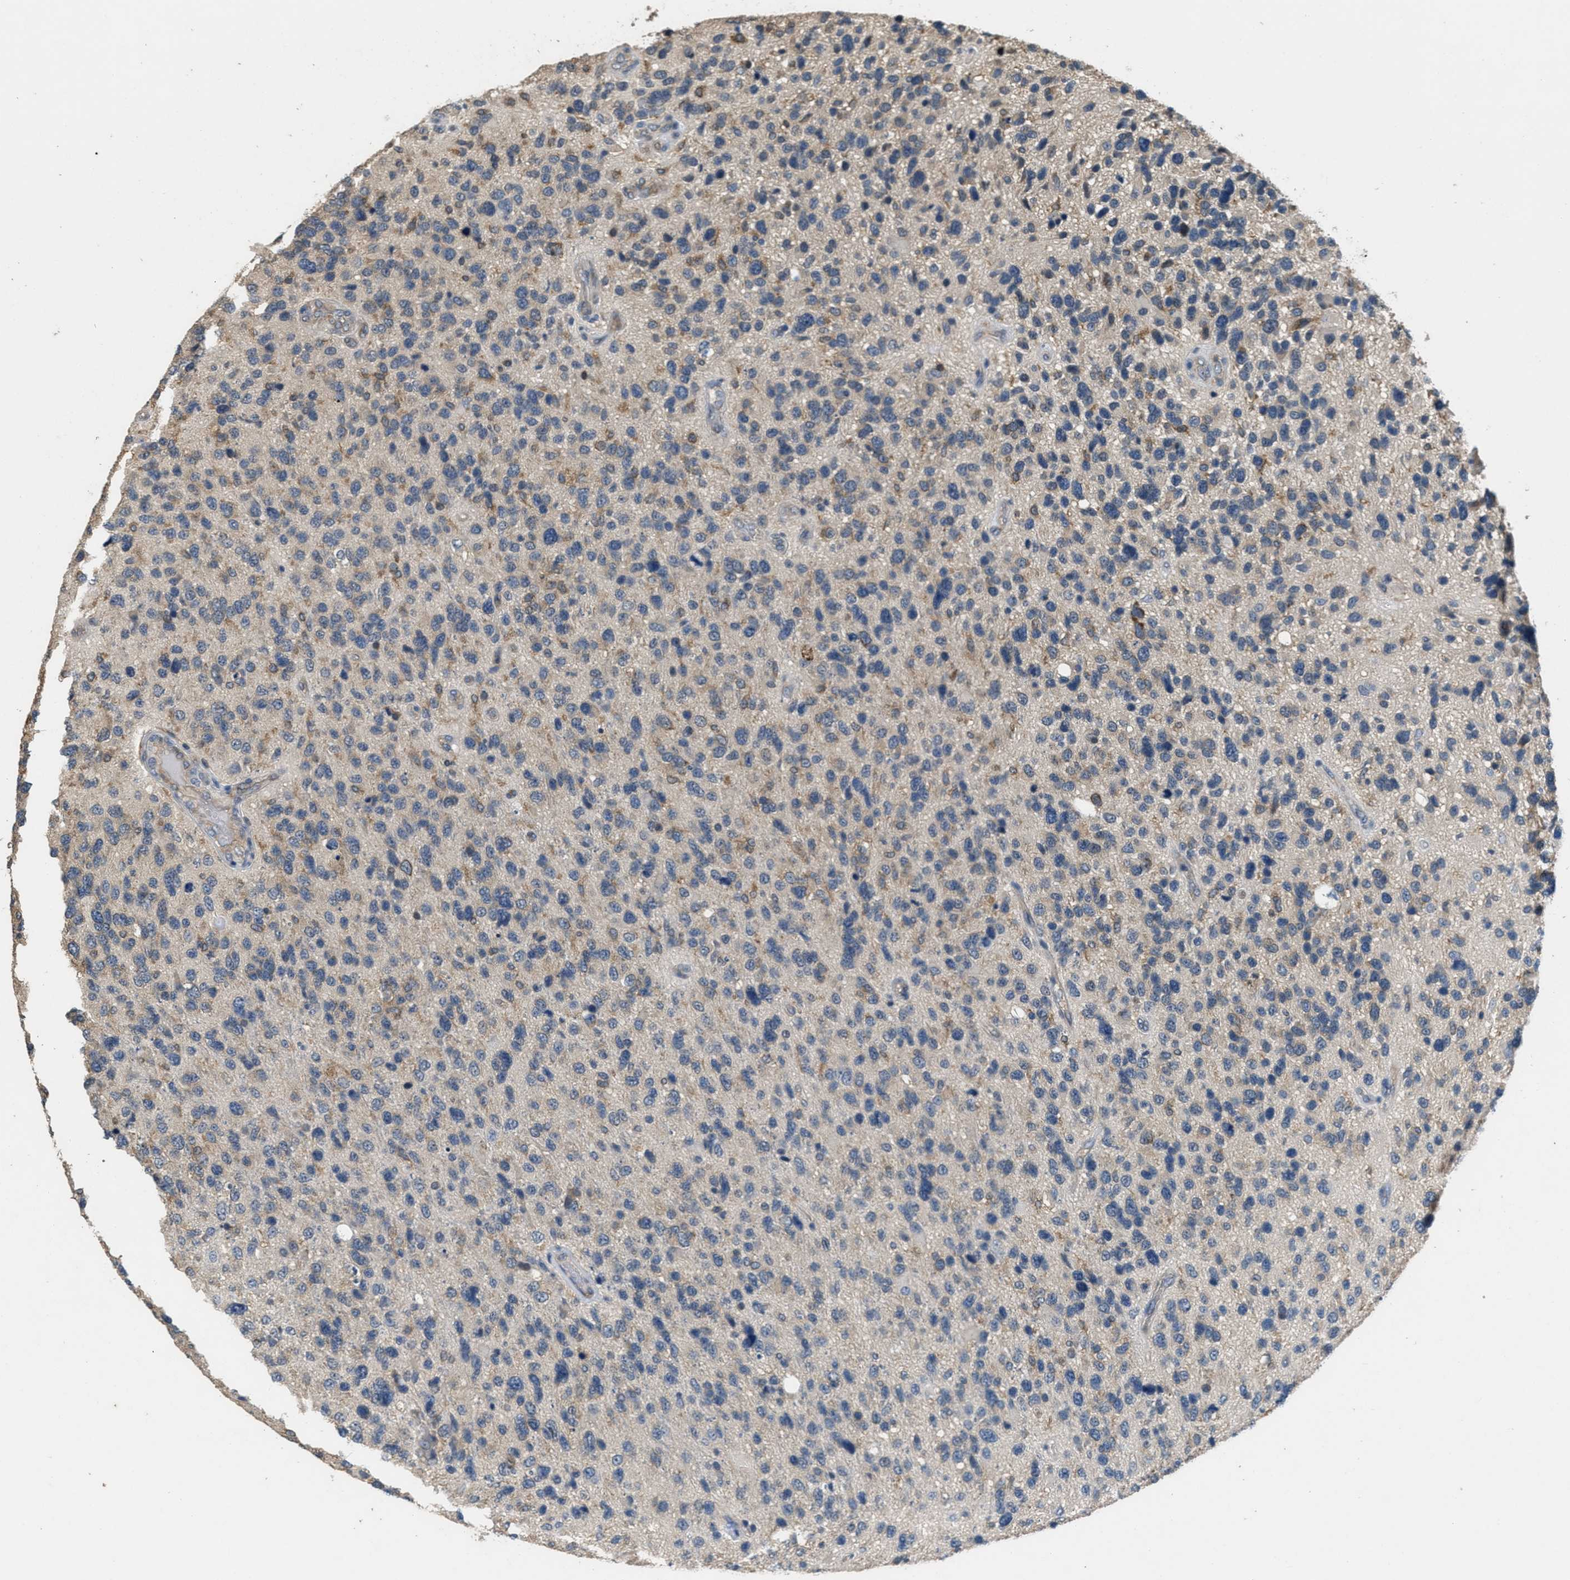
{"staining": {"intensity": "moderate", "quantity": "<25%", "location": "cytoplasmic/membranous"}, "tissue": "glioma", "cell_type": "Tumor cells", "image_type": "cancer", "snomed": [{"axis": "morphology", "description": "Glioma, malignant, High grade"}, {"axis": "topography", "description": "Brain"}], "caption": "Approximately <25% of tumor cells in high-grade glioma (malignant) show moderate cytoplasmic/membranous protein positivity as visualized by brown immunohistochemical staining.", "gene": "DGKE", "patient": {"sex": "female", "age": 58}}